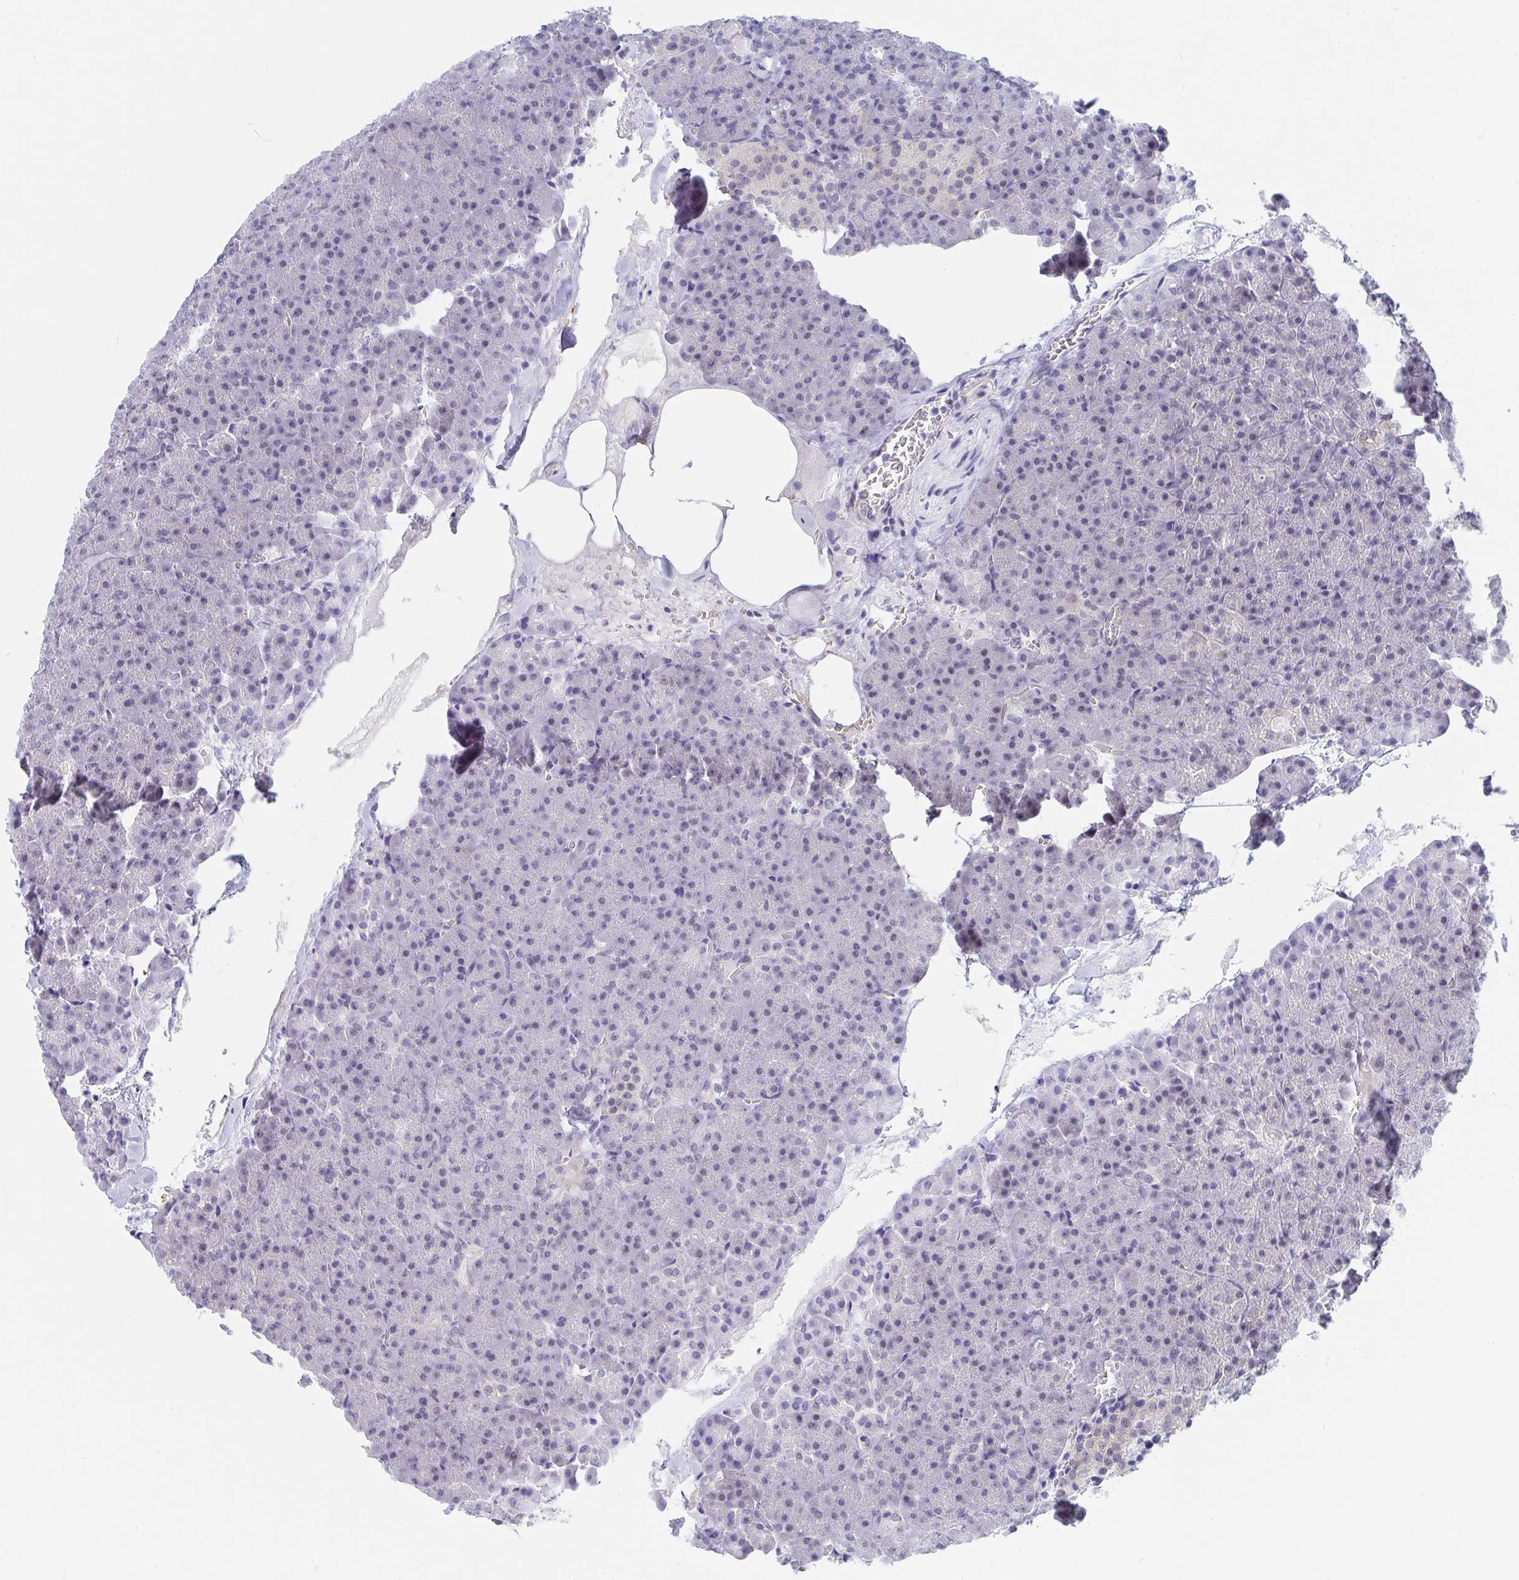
{"staining": {"intensity": "negative", "quantity": "none", "location": "none"}, "tissue": "pancreas", "cell_type": "Exocrine glandular cells", "image_type": "normal", "snomed": [{"axis": "morphology", "description": "Normal tissue, NOS"}, {"axis": "topography", "description": "Pancreas"}], "caption": "Histopathology image shows no protein staining in exocrine glandular cells of benign pancreas.", "gene": "DAOA", "patient": {"sex": "female", "age": 74}}